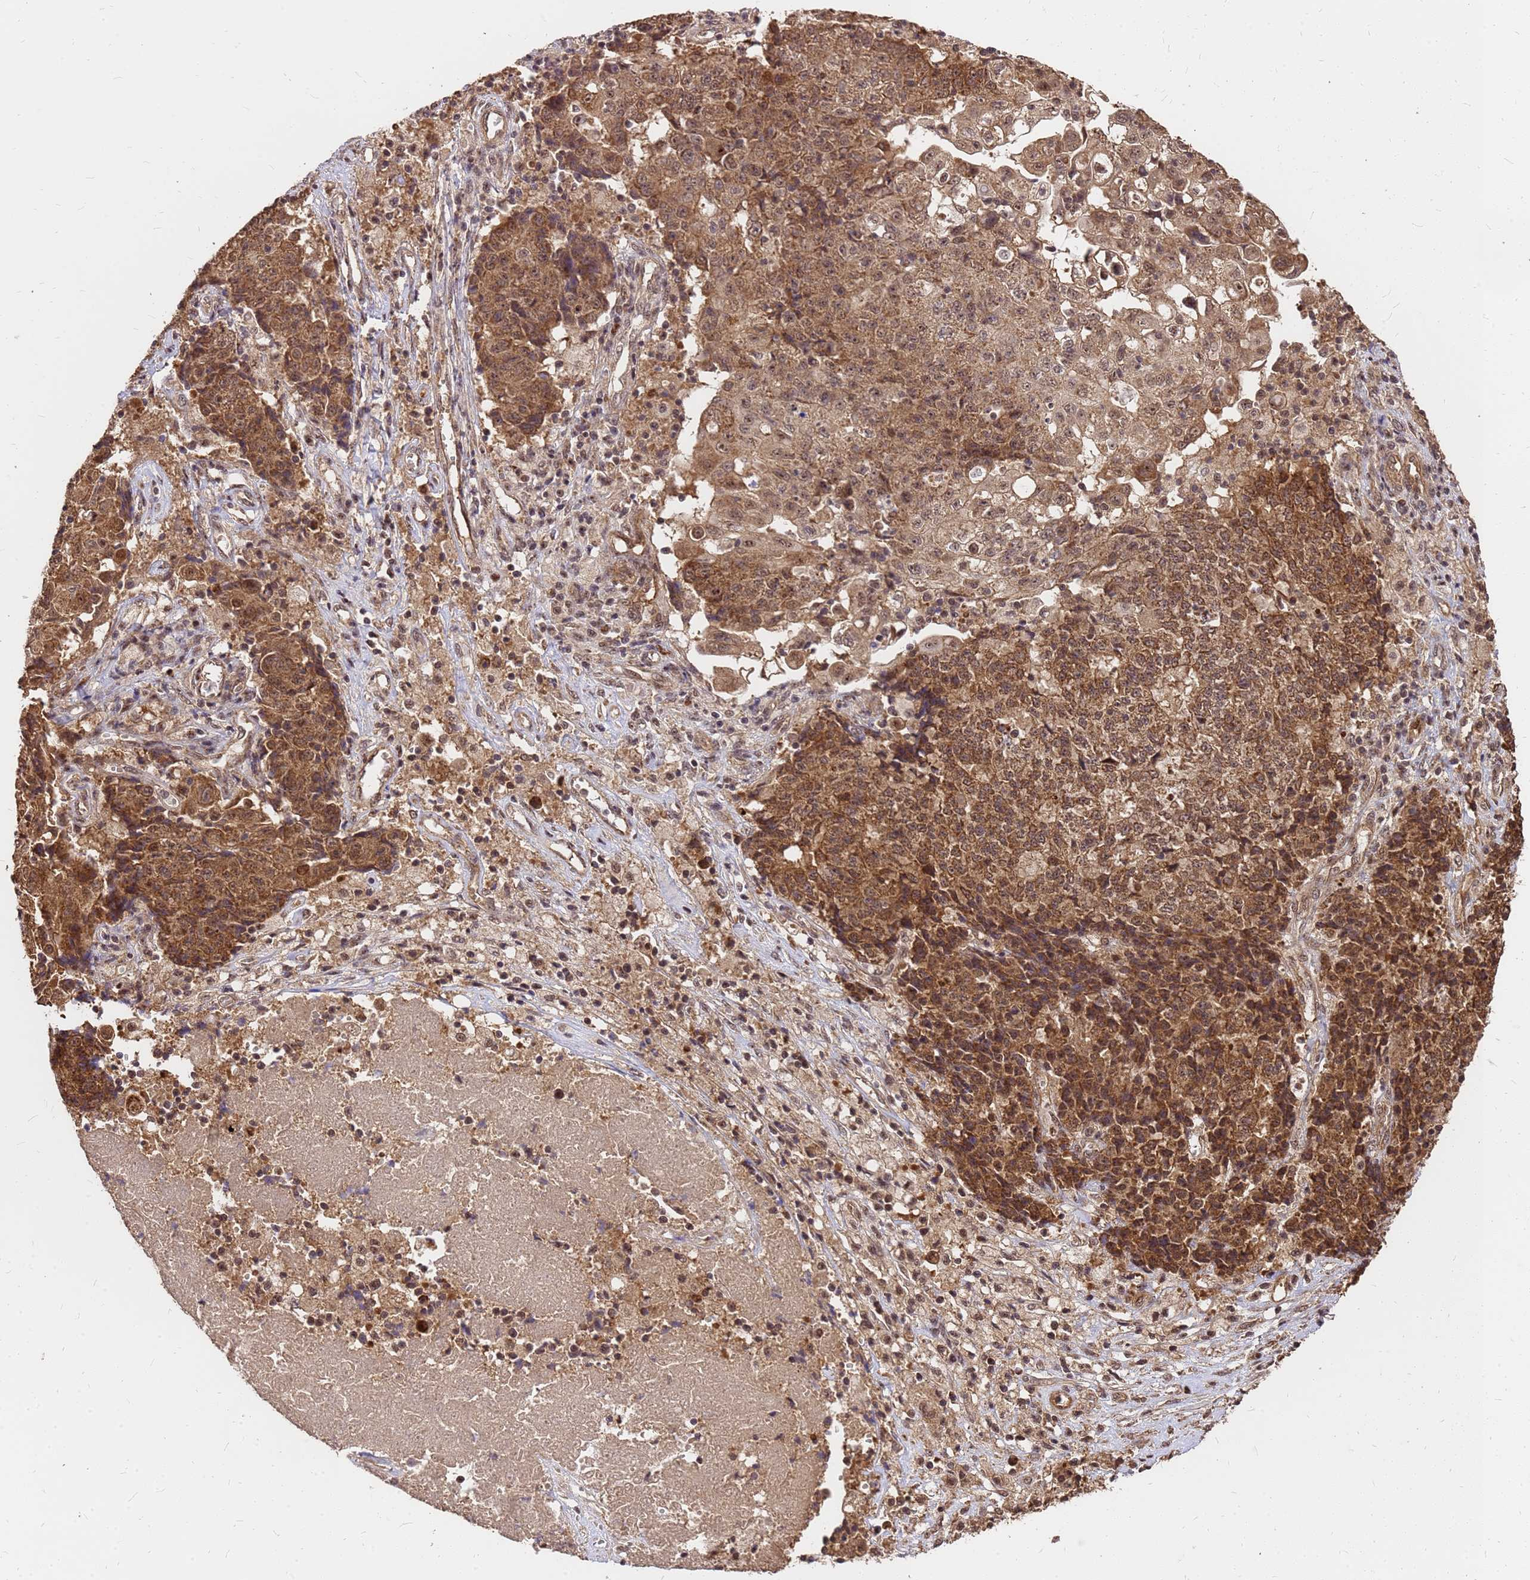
{"staining": {"intensity": "moderate", "quantity": ">75%", "location": "cytoplasmic/membranous,nuclear"}, "tissue": "ovarian cancer", "cell_type": "Tumor cells", "image_type": "cancer", "snomed": [{"axis": "morphology", "description": "Carcinoma, endometroid"}, {"axis": "topography", "description": "Ovary"}], "caption": "High-magnification brightfield microscopy of ovarian cancer stained with DAB (3,3'-diaminobenzidine) (brown) and counterstained with hematoxylin (blue). tumor cells exhibit moderate cytoplasmic/membranous and nuclear staining is appreciated in approximately>75% of cells.", "gene": "GPATCH8", "patient": {"sex": "female", "age": 42}}